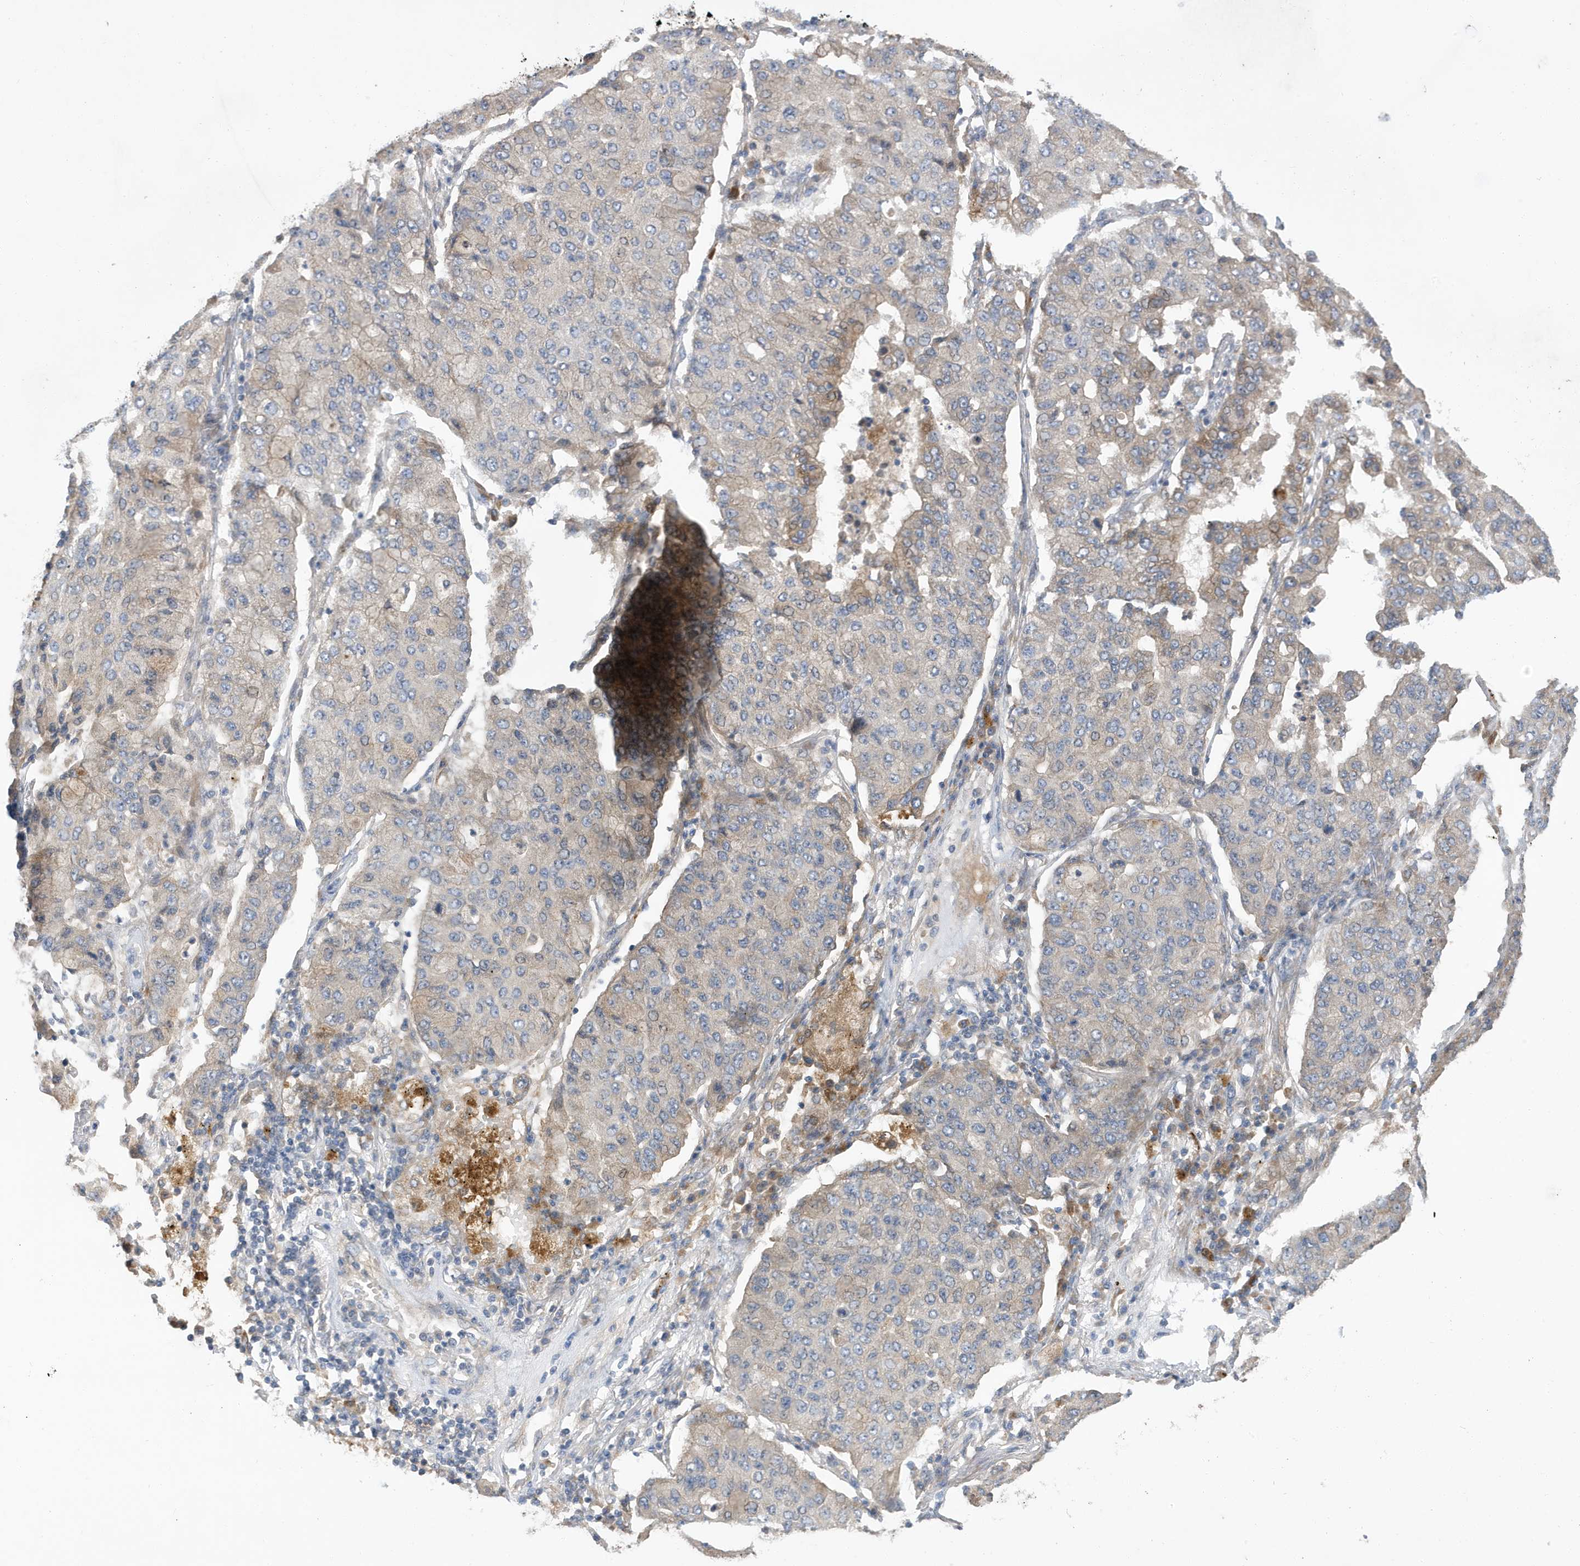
{"staining": {"intensity": "negative", "quantity": "none", "location": "none"}, "tissue": "lung cancer", "cell_type": "Tumor cells", "image_type": "cancer", "snomed": [{"axis": "morphology", "description": "Squamous cell carcinoma, NOS"}, {"axis": "topography", "description": "Lung"}], "caption": "An image of lung cancer stained for a protein shows no brown staining in tumor cells.", "gene": "LAPTM4A", "patient": {"sex": "male", "age": 74}}